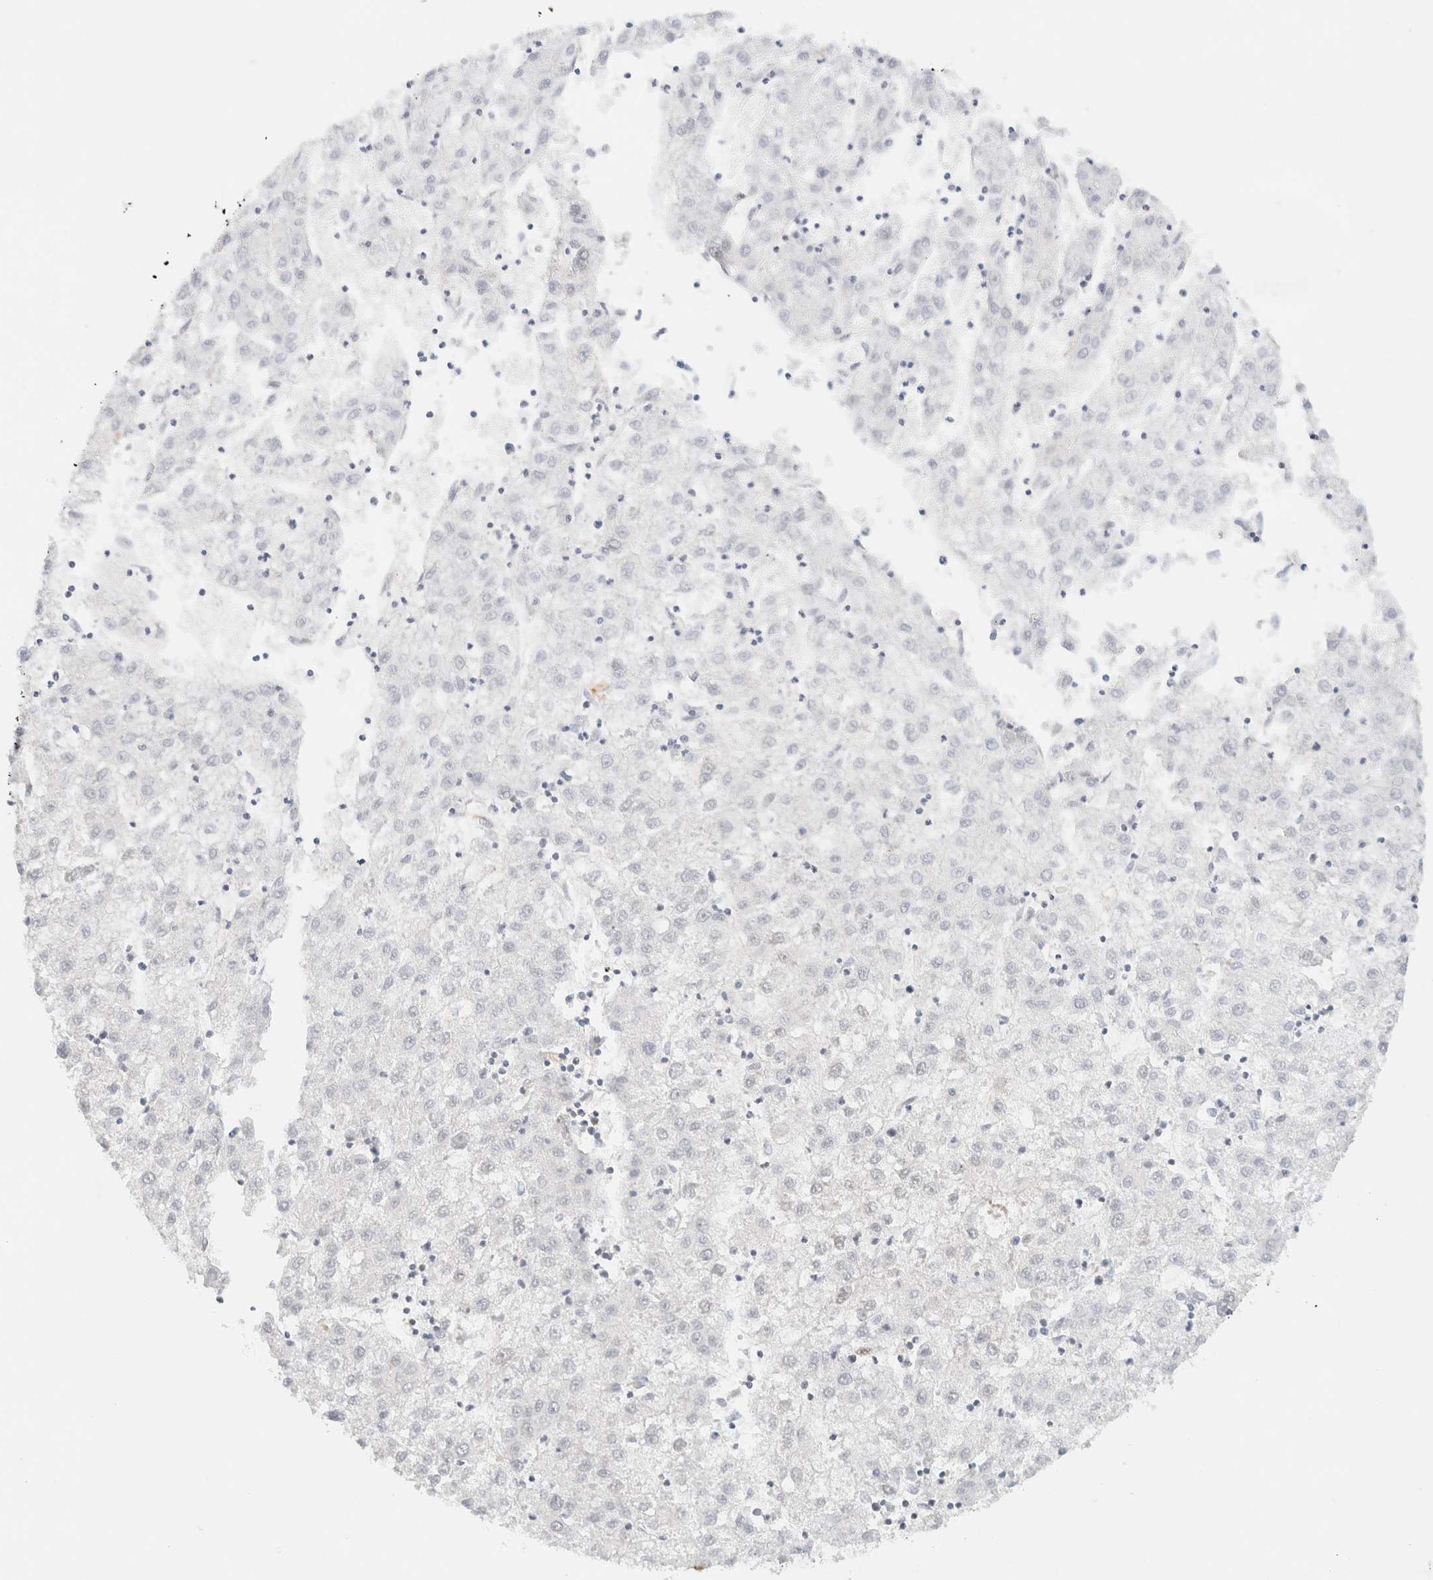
{"staining": {"intensity": "negative", "quantity": "none", "location": "none"}, "tissue": "liver cancer", "cell_type": "Tumor cells", "image_type": "cancer", "snomed": [{"axis": "morphology", "description": "Carcinoma, Hepatocellular, NOS"}, {"axis": "topography", "description": "Liver"}], "caption": "This is a photomicrograph of IHC staining of hepatocellular carcinoma (liver), which shows no positivity in tumor cells. (DAB (3,3'-diaminobenzidine) immunohistochemistry (IHC), high magnification).", "gene": "ARID5A", "patient": {"sex": "male", "age": 72}}